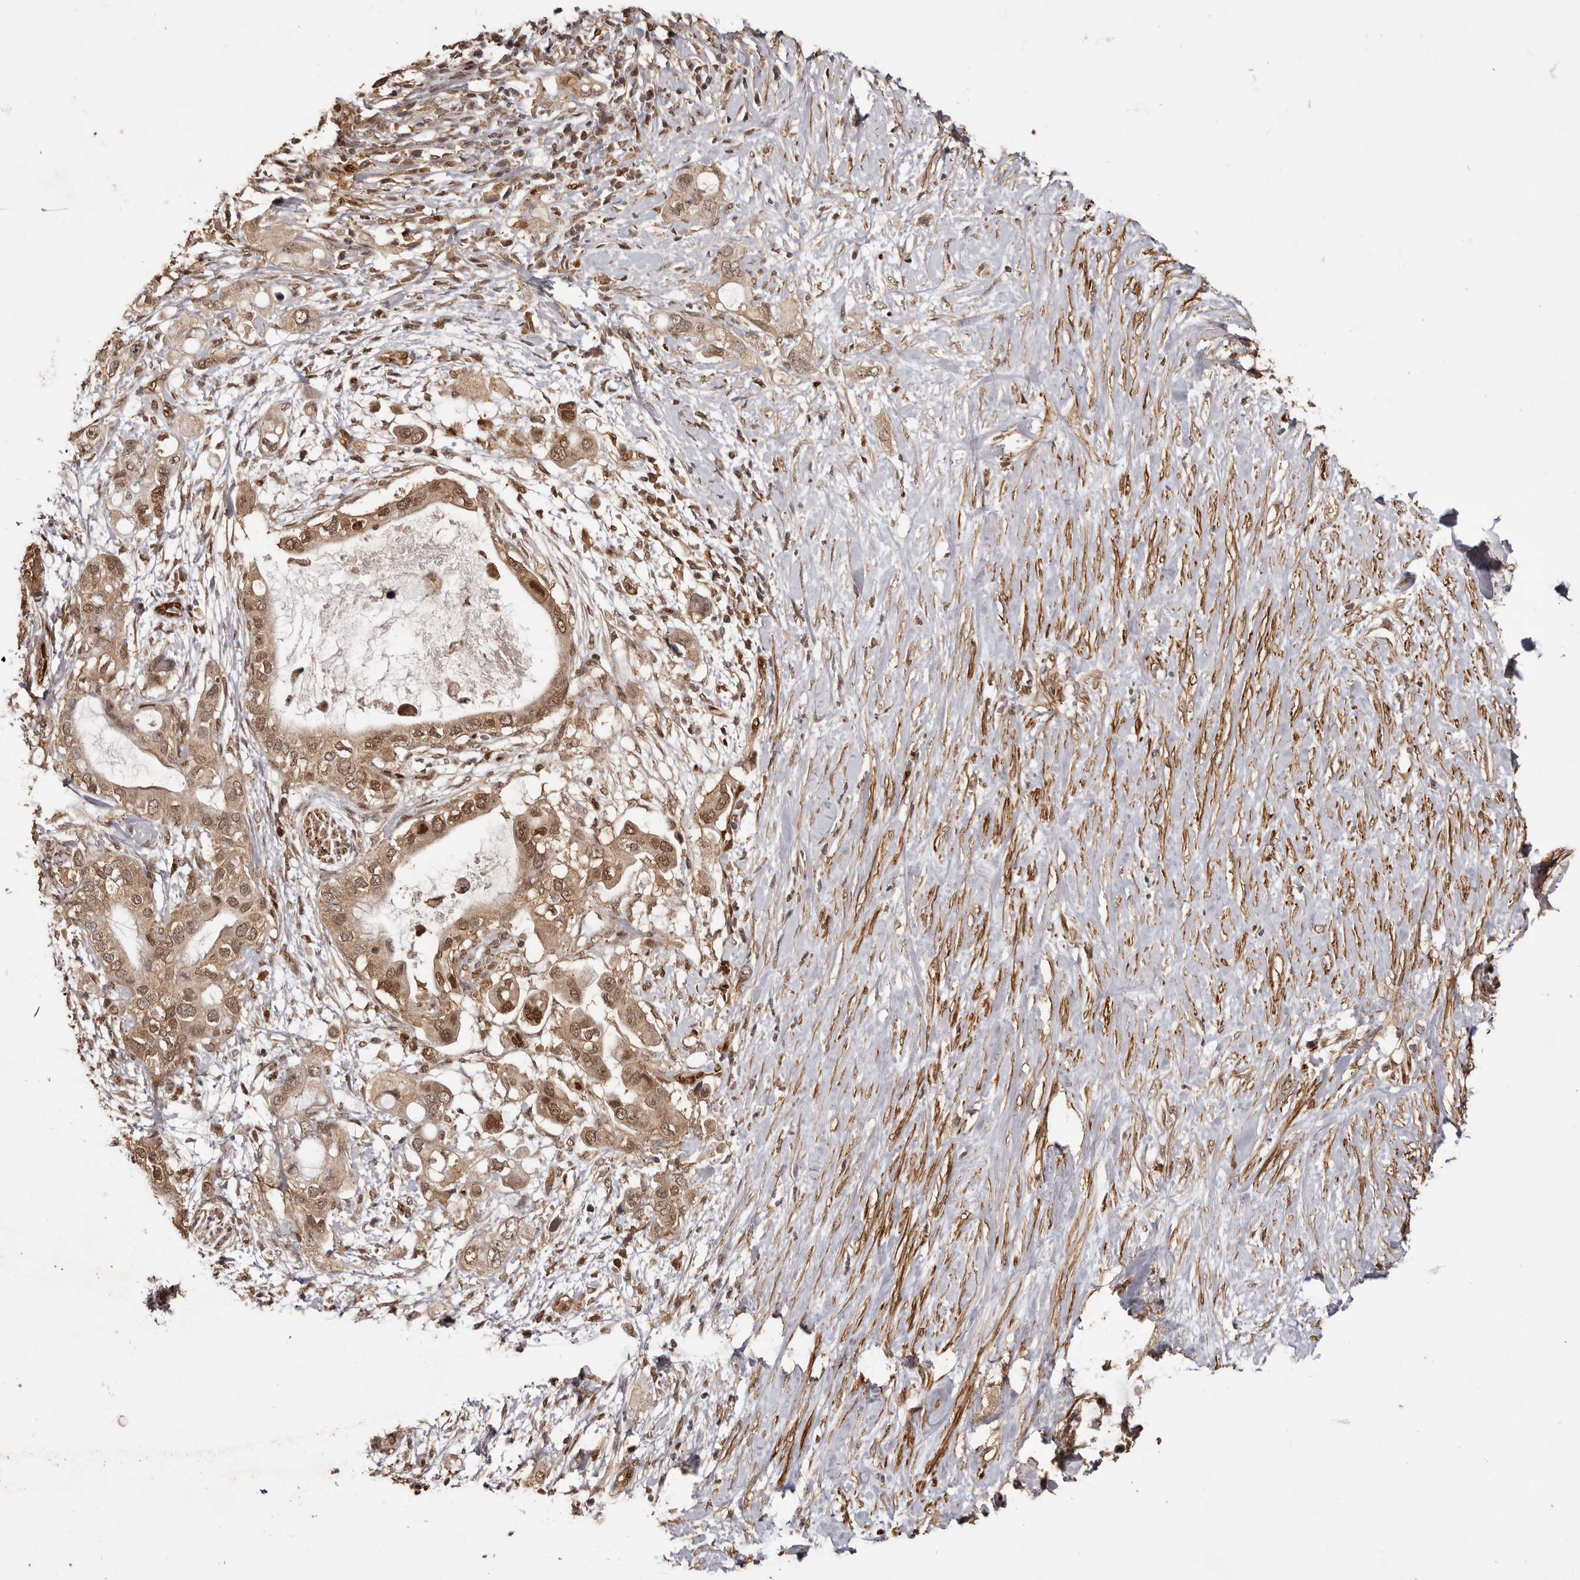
{"staining": {"intensity": "moderate", "quantity": ">75%", "location": "cytoplasmic/membranous,nuclear"}, "tissue": "pancreatic cancer", "cell_type": "Tumor cells", "image_type": "cancer", "snomed": [{"axis": "morphology", "description": "Adenocarcinoma, NOS"}, {"axis": "topography", "description": "Pancreas"}], "caption": "Protein staining of pancreatic cancer (adenocarcinoma) tissue reveals moderate cytoplasmic/membranous and nuclear staining in about >75% of tumor cells.", "gene": "UBR2", "patient": {"sex": "female", "age": 56}}